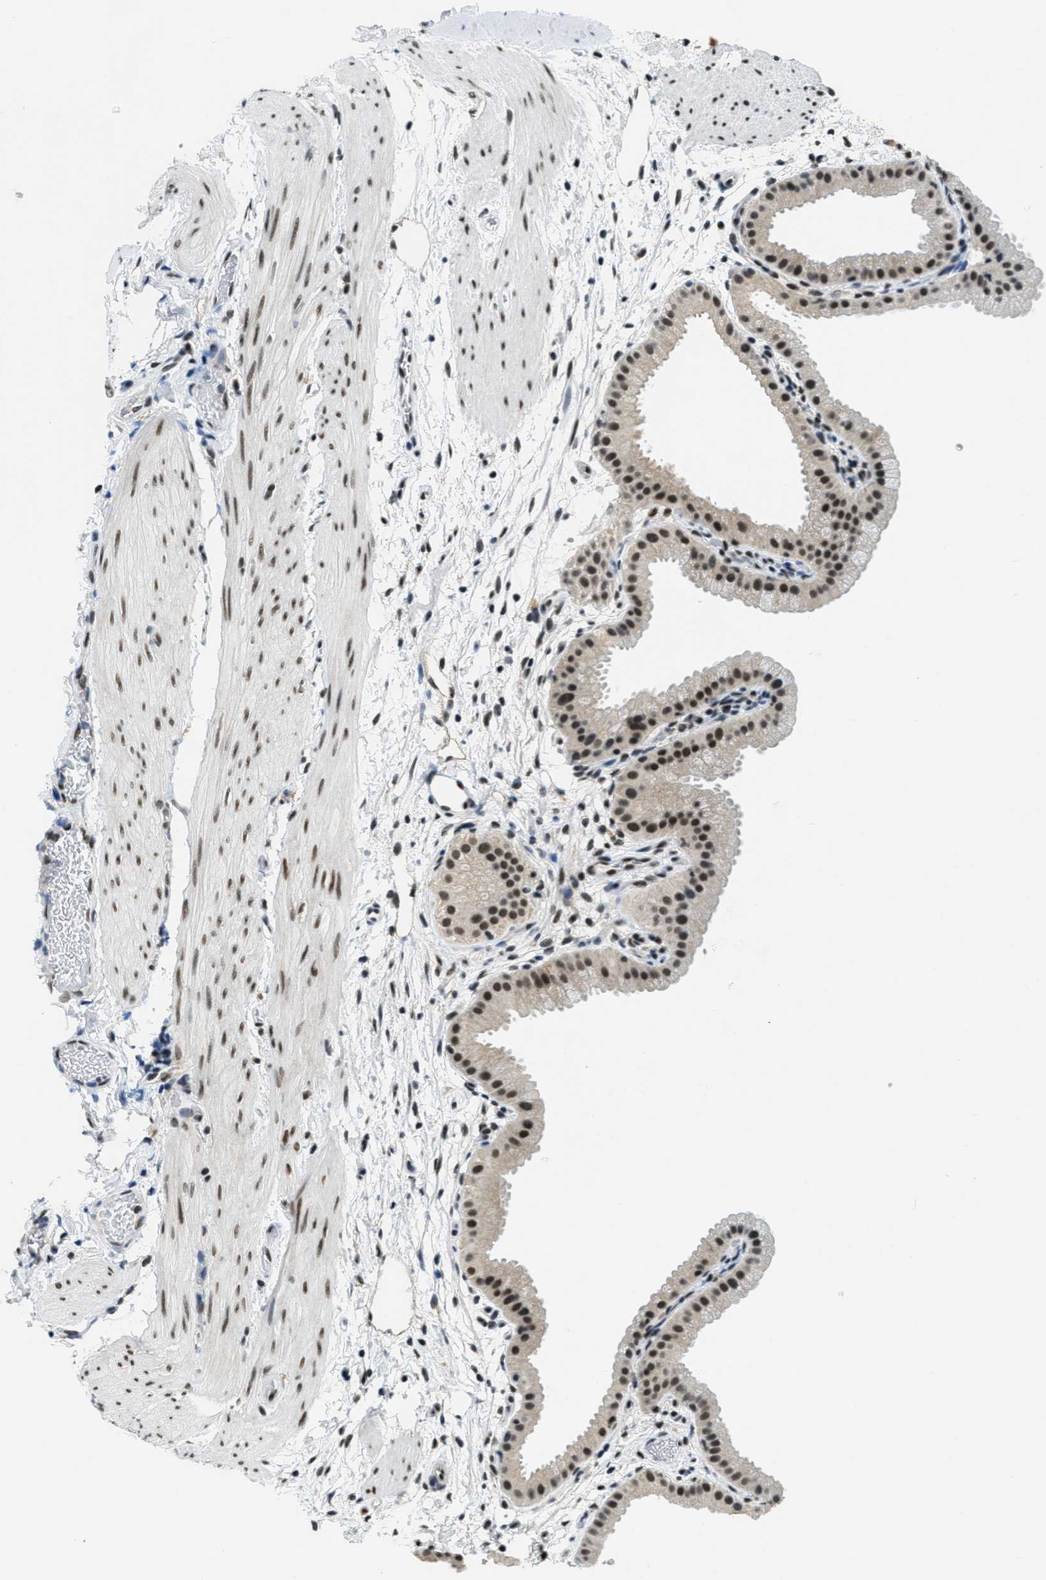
{"staining": {"intensity": "strong", "quantity": ">75%", "location": "nuclear"}, "tissue": "gallbladder", "cell_type": "Glandular cells", "image_type": "normal", "snomed": [{"axis": "morphology", "description": "Normal tissue, NOS"}, {"axis": "topography", "description": "Gallbladder"}], "caption": "Glandular cells demonstrate high levels of strong nuclear expression in about >75% of cells in normal gallbladder.", "gene": "SSB", "patient": {"sex": "female", "age": 64}}